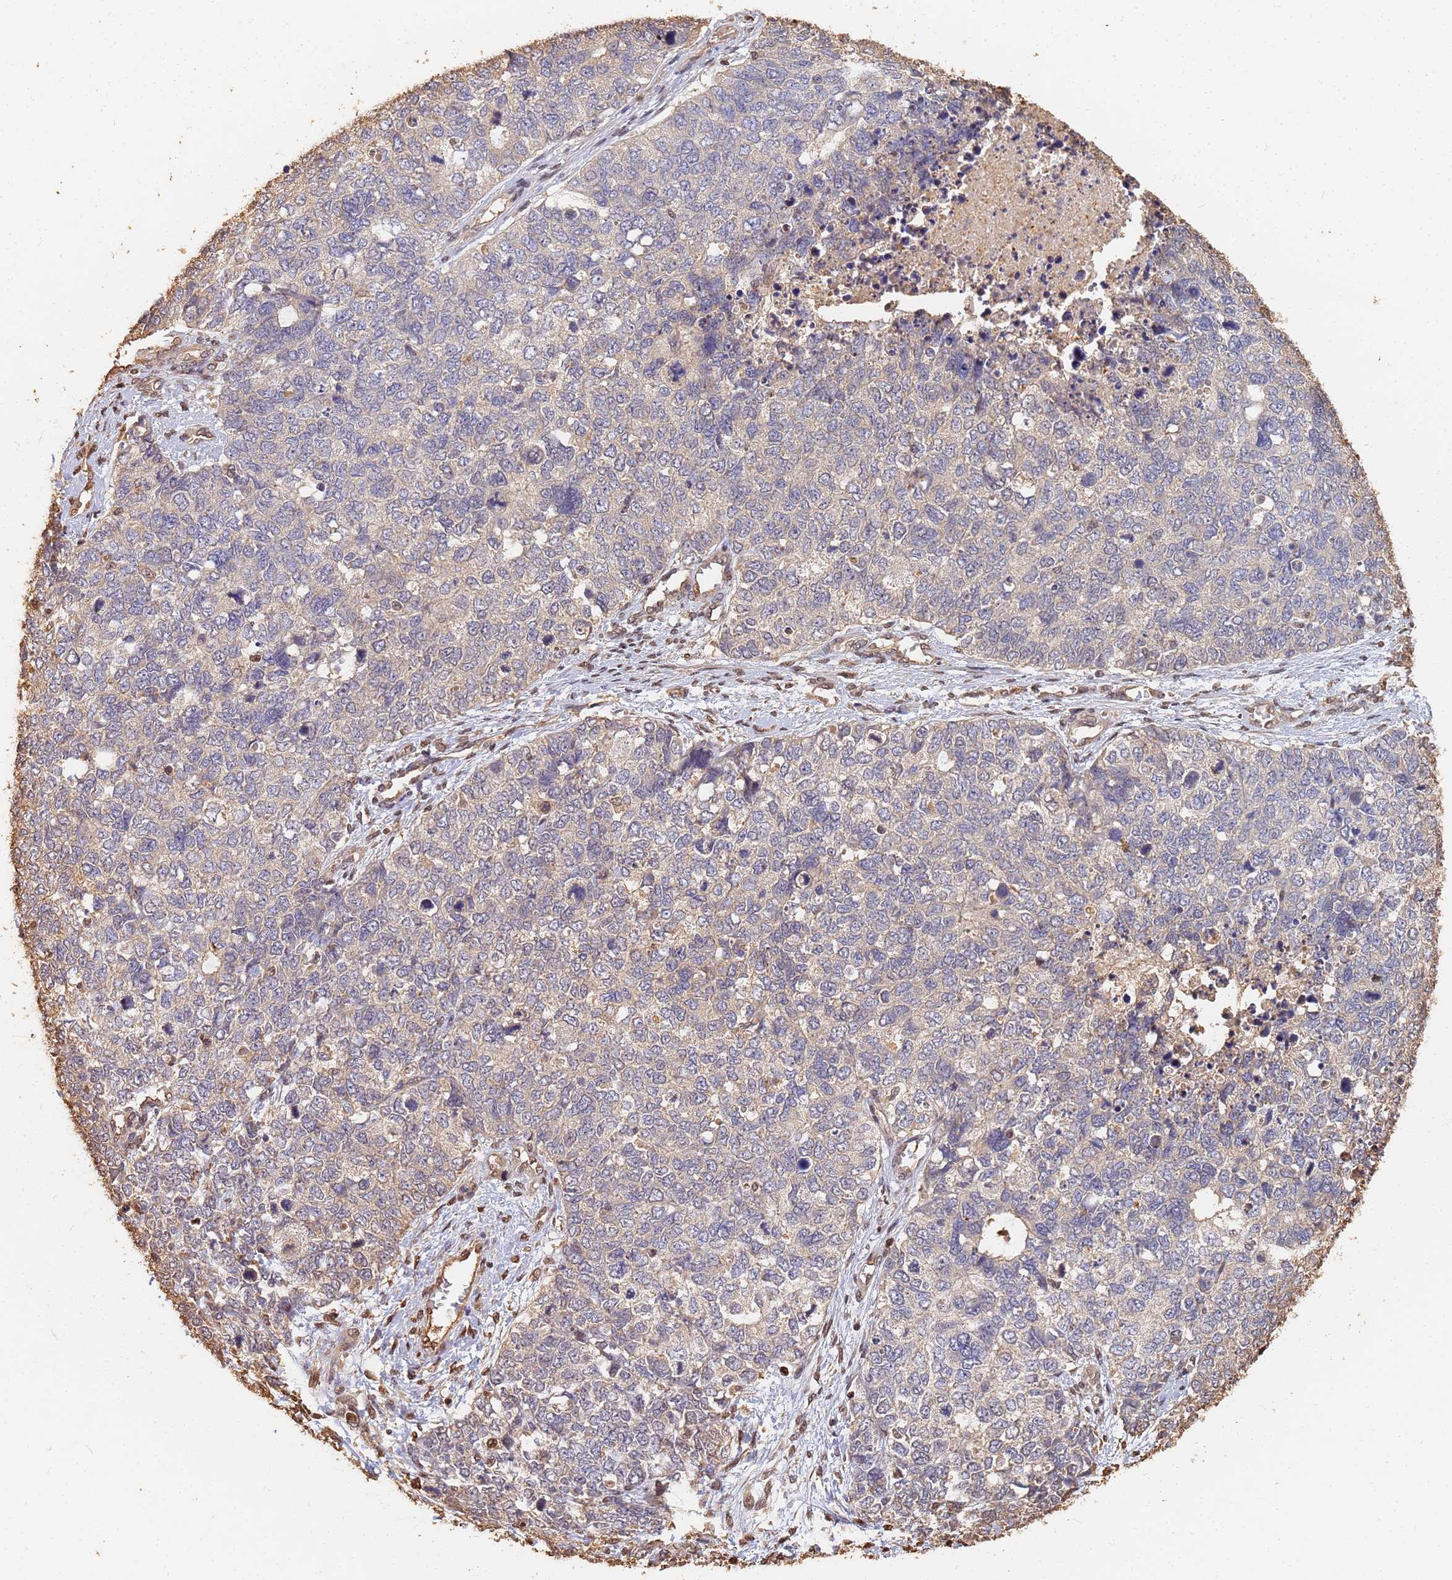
{"staining": {"intensity": "negative", "quantity": "none", "location": "none"}, "tissue": "cervical cancer", "cell_type": "Tumor cells", "image_type": "cancer", "snomed": [{"axis": "morphology", "description": "Squamous cell carcinoma, NOS"}, {"axis": "topography", "description": "Cervix"}], "caption": "Protein analysis of cervical squamous cell carcinoma shows no significant expression in tumor cells.", "gene": "JAK2", "patient": {"sex": "female", "age": 63}}